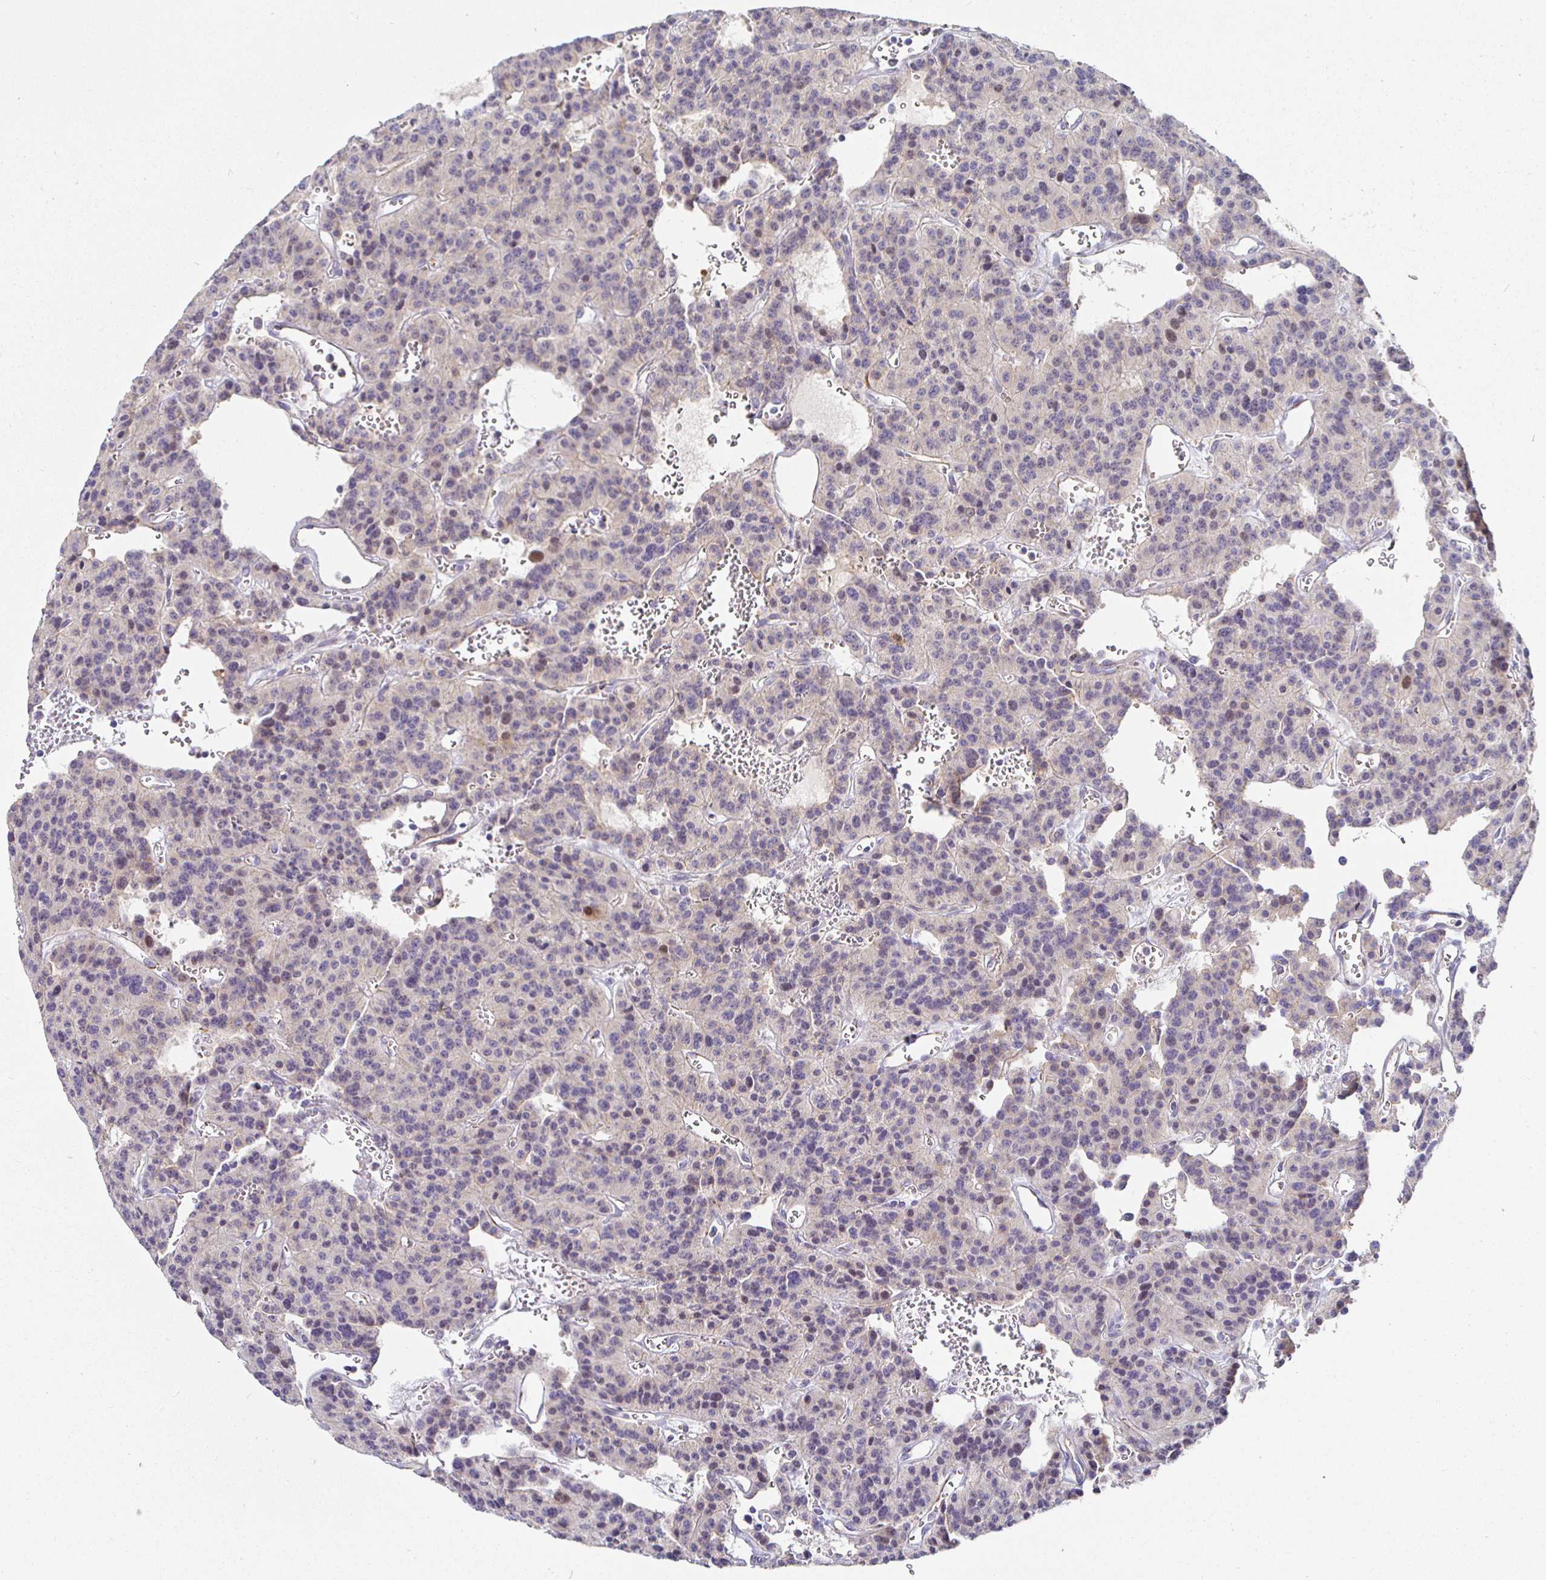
{"staining": {"intensity": "negative", "quantity": "none", "location": "none"}, "tissue": "carcinoid", "cell_type": "Tumor cells", "image_type": "cancer", "snomed": [{"axis": "morphology", "description": "Carcinoid, malignant, NOS"}, {"axis": "topography", "description": "Lung"}], "caption": "Human carcinoid stained for a protein using immunohistochemistry (IHC) exhibits no positivity in tumor cells.", "gene": "PIWIL3", "patient": {"sex": "female", "age": 71}}